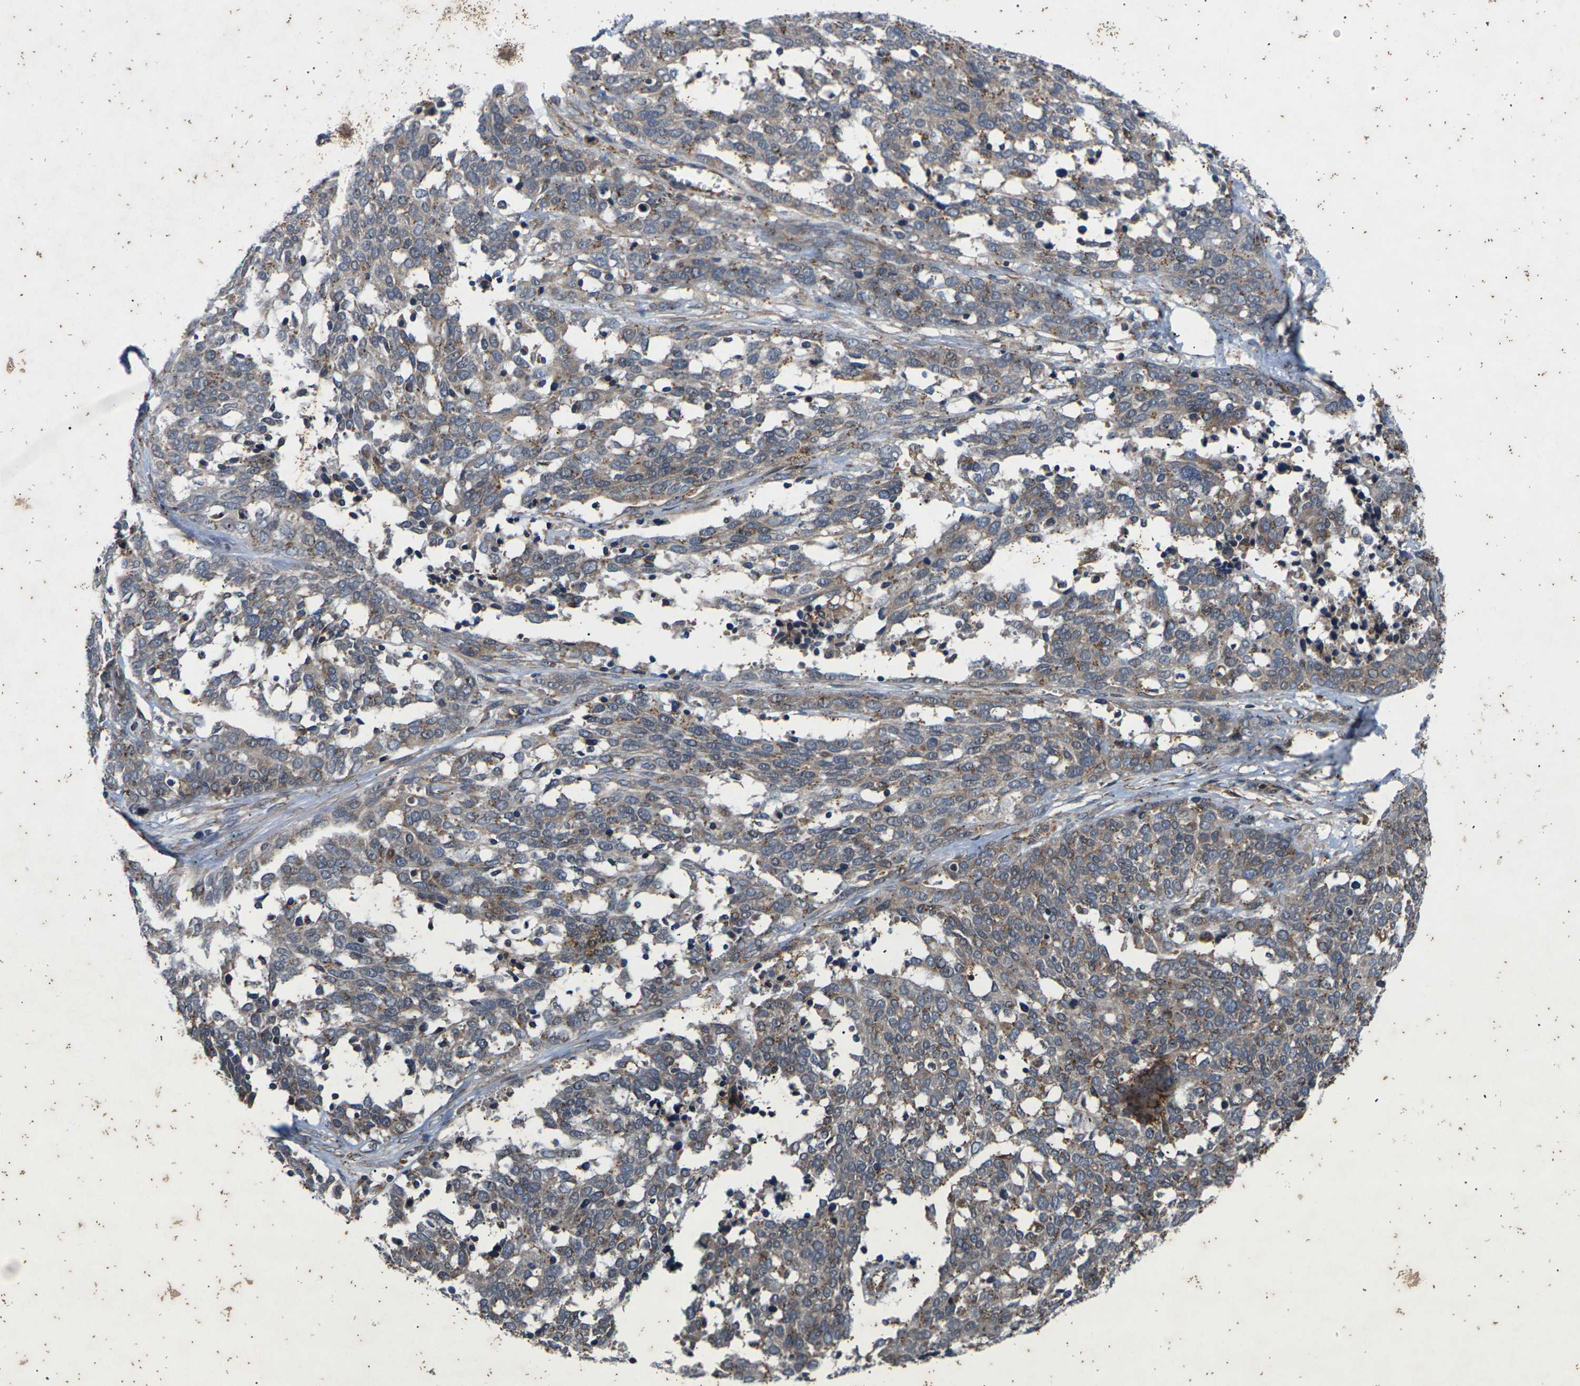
{"staining": {"intensity": "moderate", "quantity": ">75%", "location": "cytoplasmic/membranous"}, "tissue": "ovarian cancer", "cell_type": "Tumor cells", "image_type": "cancer", "snomed": [{"axis": "morphology", "description": "Cystadenocarcinoma, serous, NOS"}, {"axis": "topography", "description": "Ovary"}], "caption": "A brown stain shows moderate cytoplasmic/membranous expression of a protein in human serous cystadenocarcinoma (ovarian) tumor cells.", "gene": "DKK2", "patient": {"sex": "female", "age": 44}}